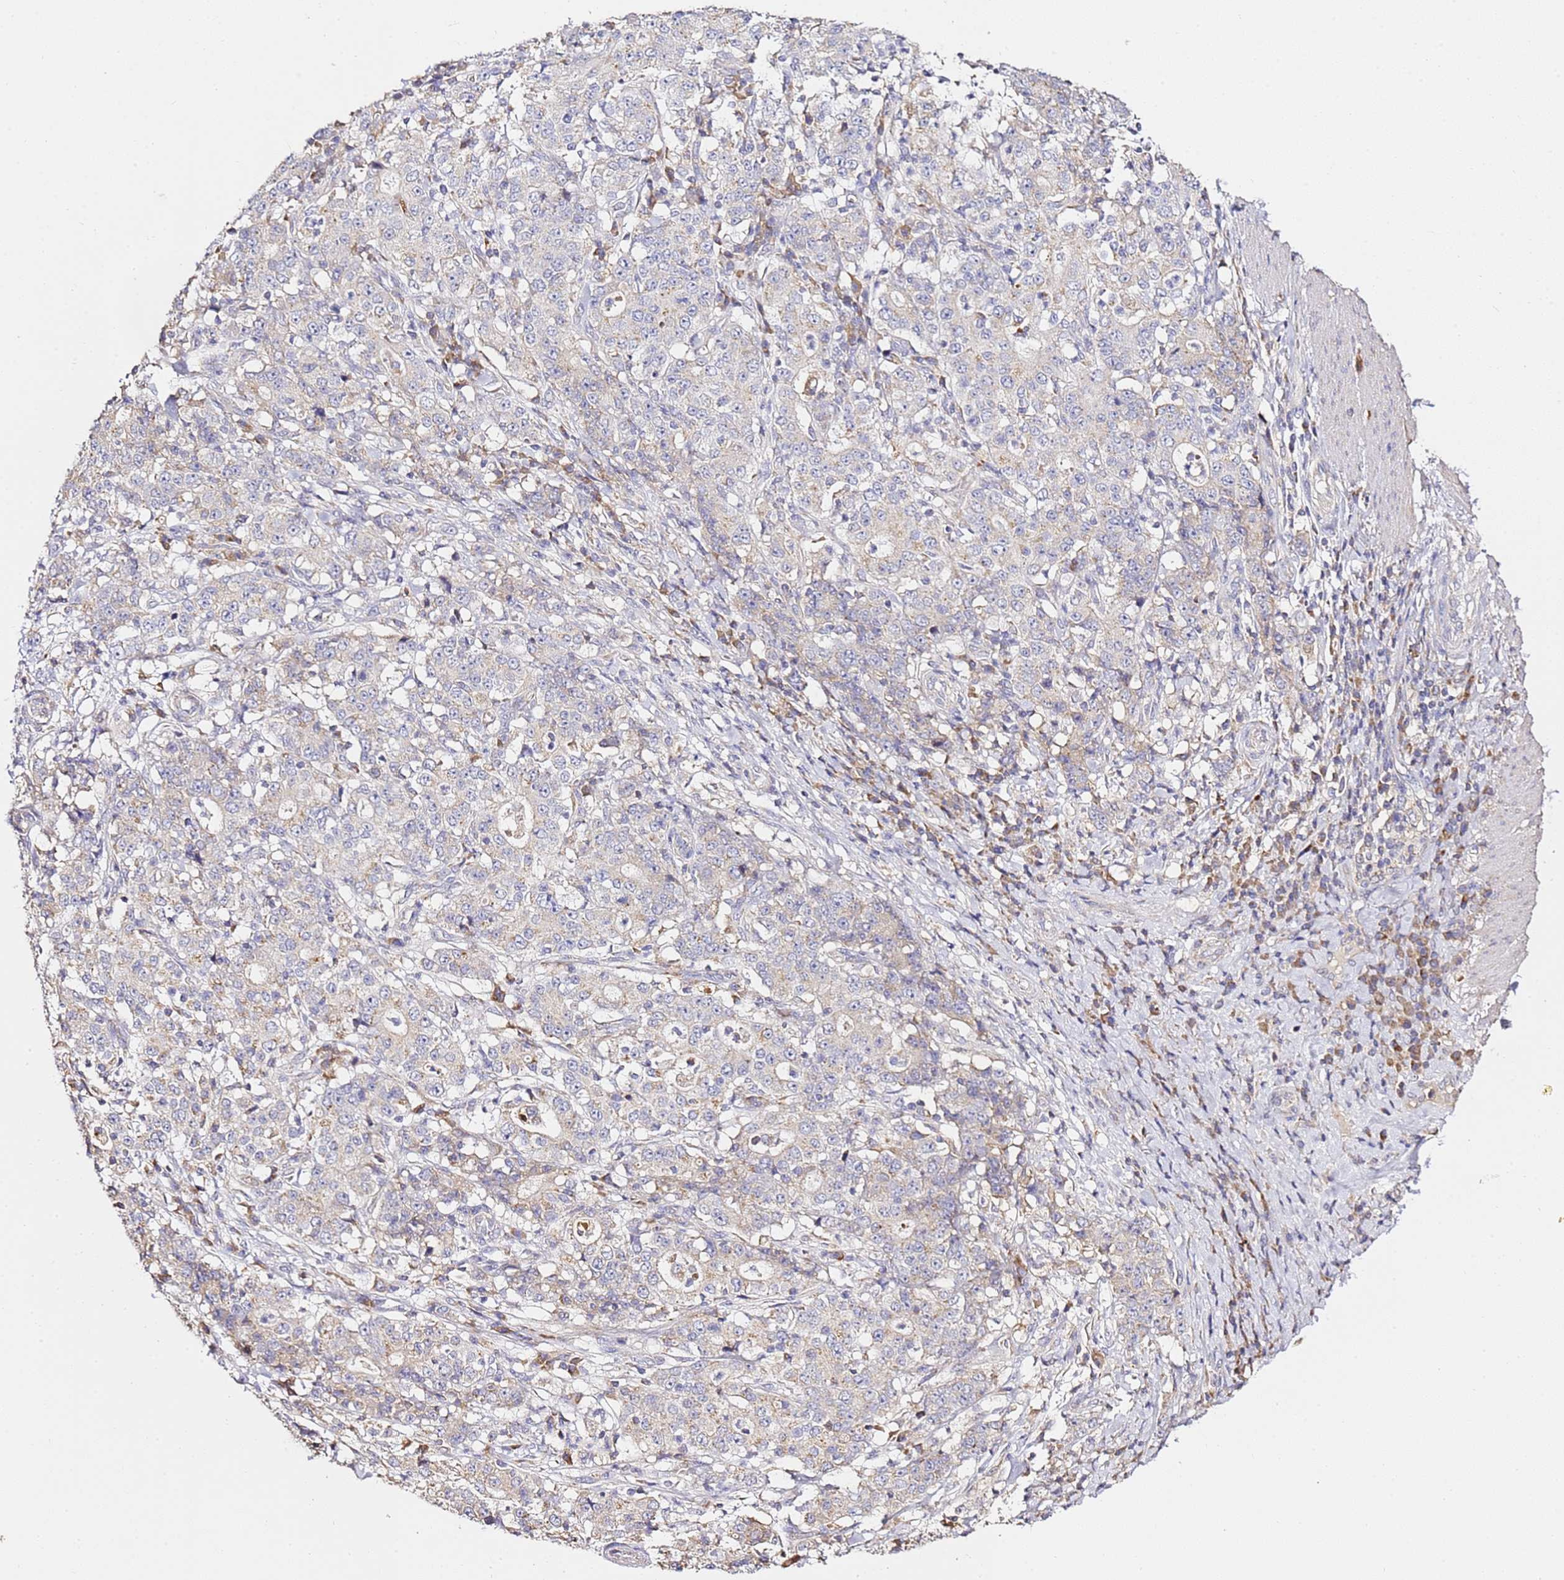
{"staining": {"intensity": "negative", "quantity": "none", "location": "none"}, "tissue": "stomach cancer", "cell_type": "Tumor cells", "image_type": "cancer", "snomed": [{"axis": "morphology", "description": "Normal tissue, NOS"}, {"axis": "morphology", "description": "Adenocarcinoma, NOS"}, {"axis": "topography", "description": "Stomach, upper"}, {"axis": "topography", "description": "Stomach"}], "caption": "Immunohistochemical staining of human stomach cancer (adenocarcinoma) demonstrates no significant staining in tumor cells. (Stains: DAB immunohistochemistry (IHC) with hematoxylin counter stain, Microscopy: brightfield microscopy at high magnification).", "gene": "OR2B11", "patient": {"sex": "male", "age": 59}}